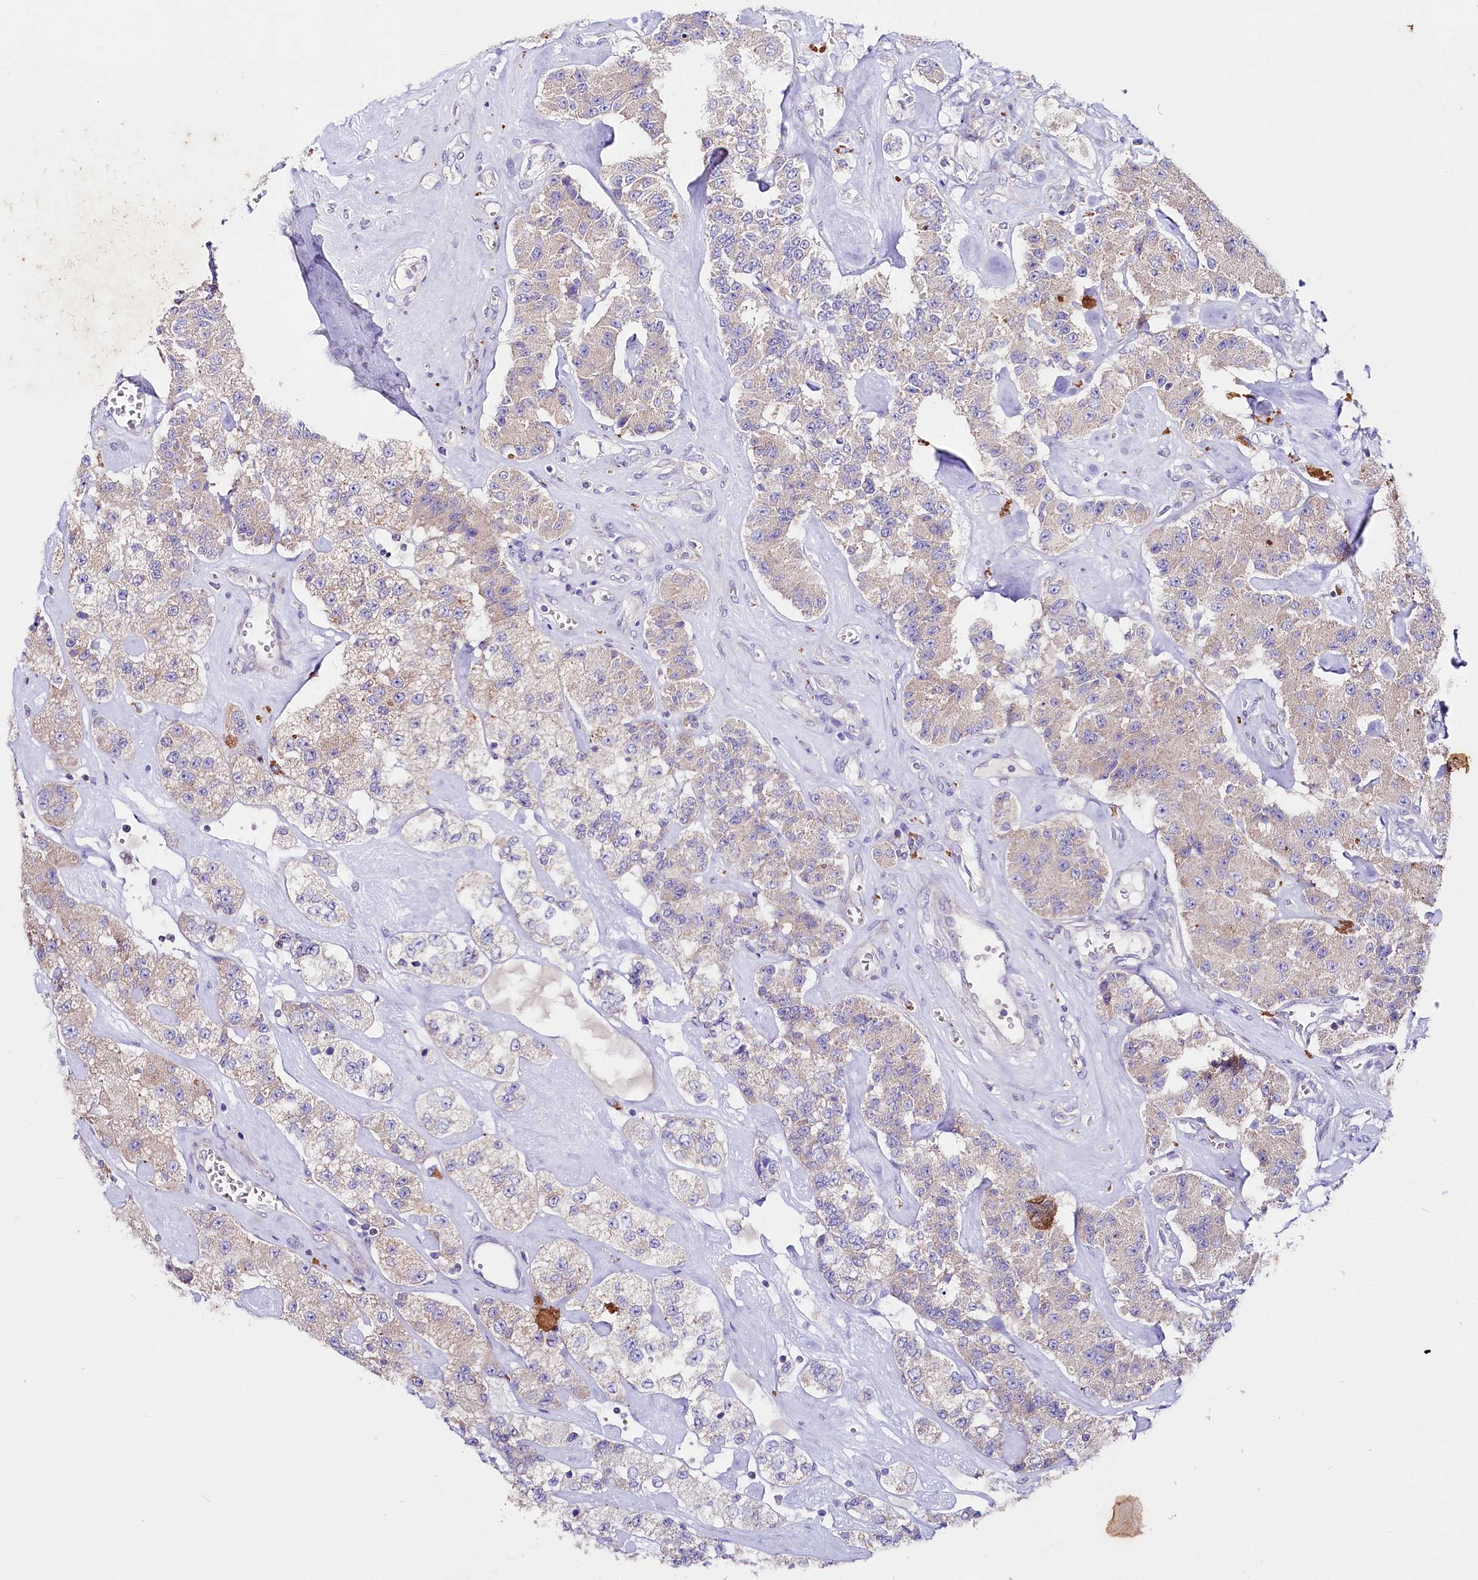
{"staining": {"intensity": "moderate", "quantity": "25%-75%", "location": "cytoplasmic/membranous"}, "tissue": "carcinoid", "cell_type": "Tumor cells", "image_type": "cancer", "snomed": [{"axis": "morphology", "description": "Carcinoid, malignant, NOS"}, {"axis": "topography", "description": "Pancreas"}], "caption": "Tumor cells display medium levels of moderate cytoplasmic/membranous positivity in about 25%-75% of cells in human malignant carcinoid.", "gene": "SACM1L", "patient": {"sex": "male", "age": 41}}